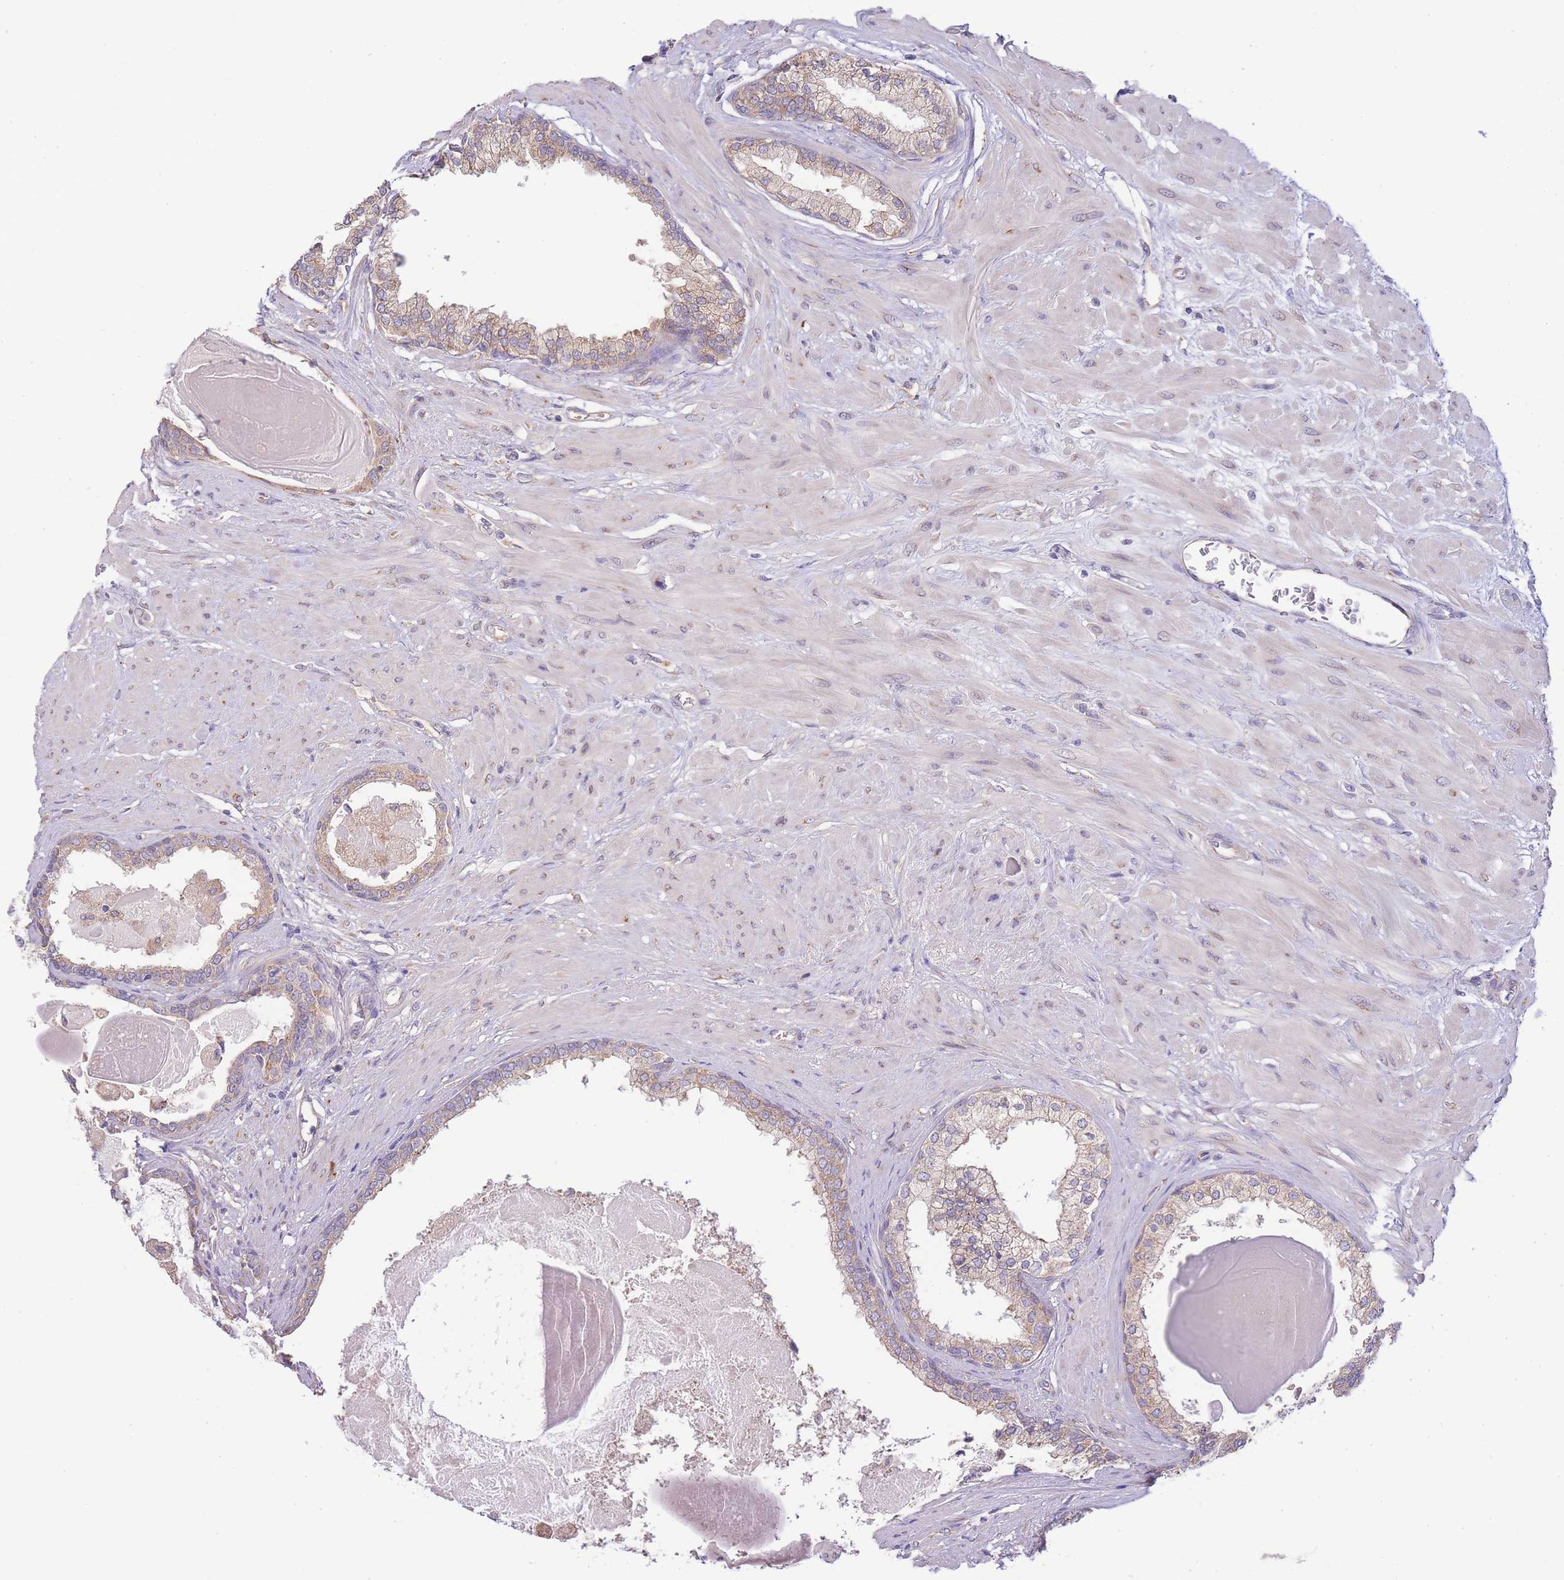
{"staining": {"intensity": "weak", "quantity": ">75%", "location": "cytoplasmic/membranous"}, "tissue": "prostate", "cell_type": "Glandular cells", "image_type": "normal", "snomed": [{"axis": "morphology", "description": "Normal tissue, NOS"}, {"axis": "topography", "description": "Prostate"}], "caption": "Prostate was stained to show a protein in brown. There is low levels of weak cytoplasmic/membranous staining in approximately >75% of glandular cells. The staining was performed using DAB (3,3'-diaminobenzidine), with brown indicating positive protein expression. Nuclei are stained blue with hematoxylin.", "gene": "BEX1", "patient": {"sex": "male", "age": 57}}